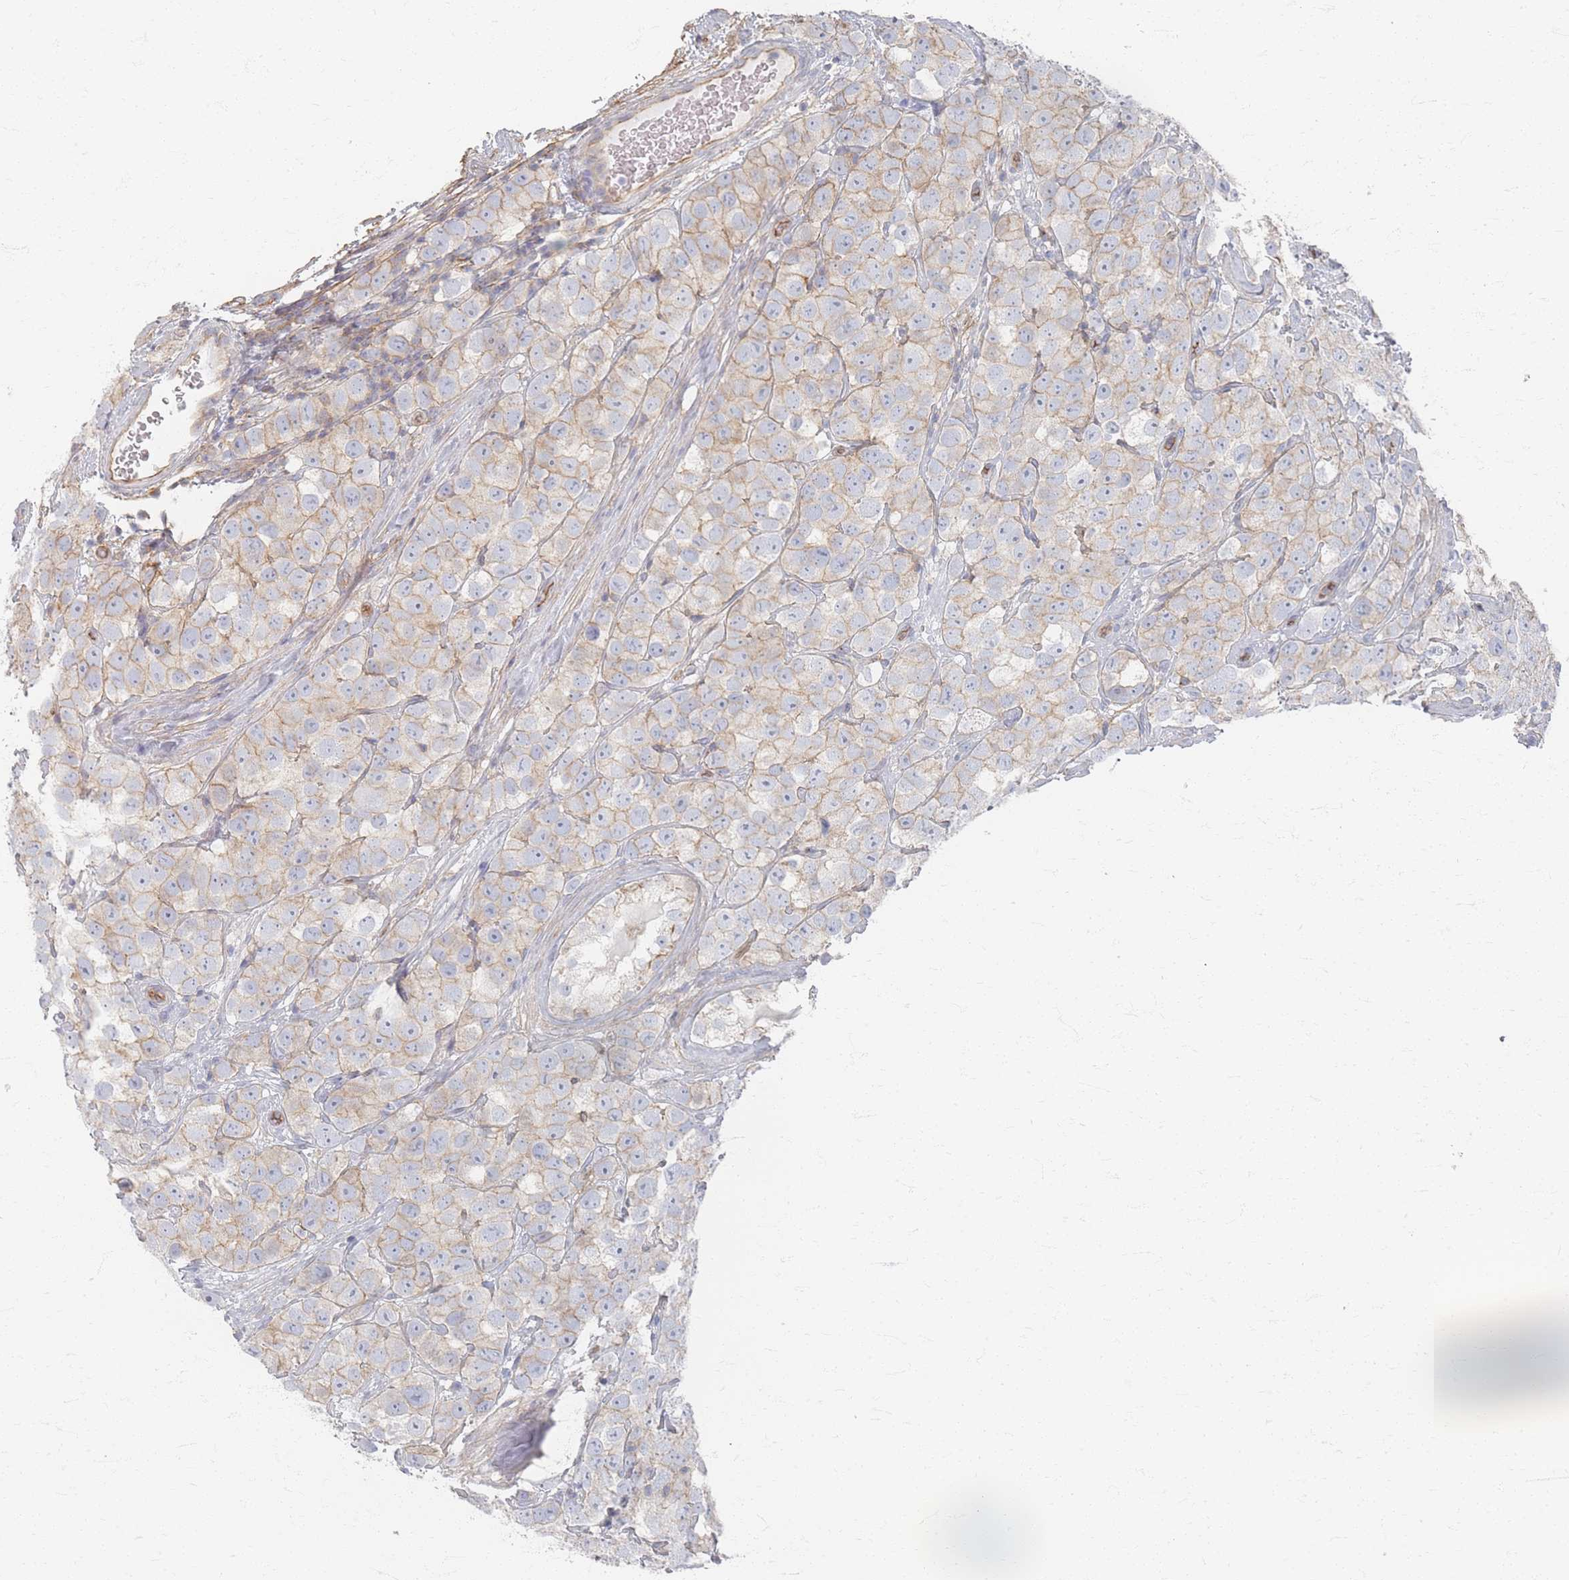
{"staining": {"intensity": "weak", "quantity": "25%-75%", "location": "cytoplasmic/membranous"}, "tissue": "testis cancer", "cell_type": "Tumor cells", "image_type": "cancer", "snomed": [{"axis": "morphology", "description": "Seminoma, NOS"}, {"axis": "topography", "description": "Testis"}], "caption": "Testis cancer (seminoma) stained for a protein (brown) reveals weak cytoplasmic/membranous positive staining in about 25%-75% of tumor cells.", "gene": "GNB1", "patient": {"sex": "male", "age": 28}}